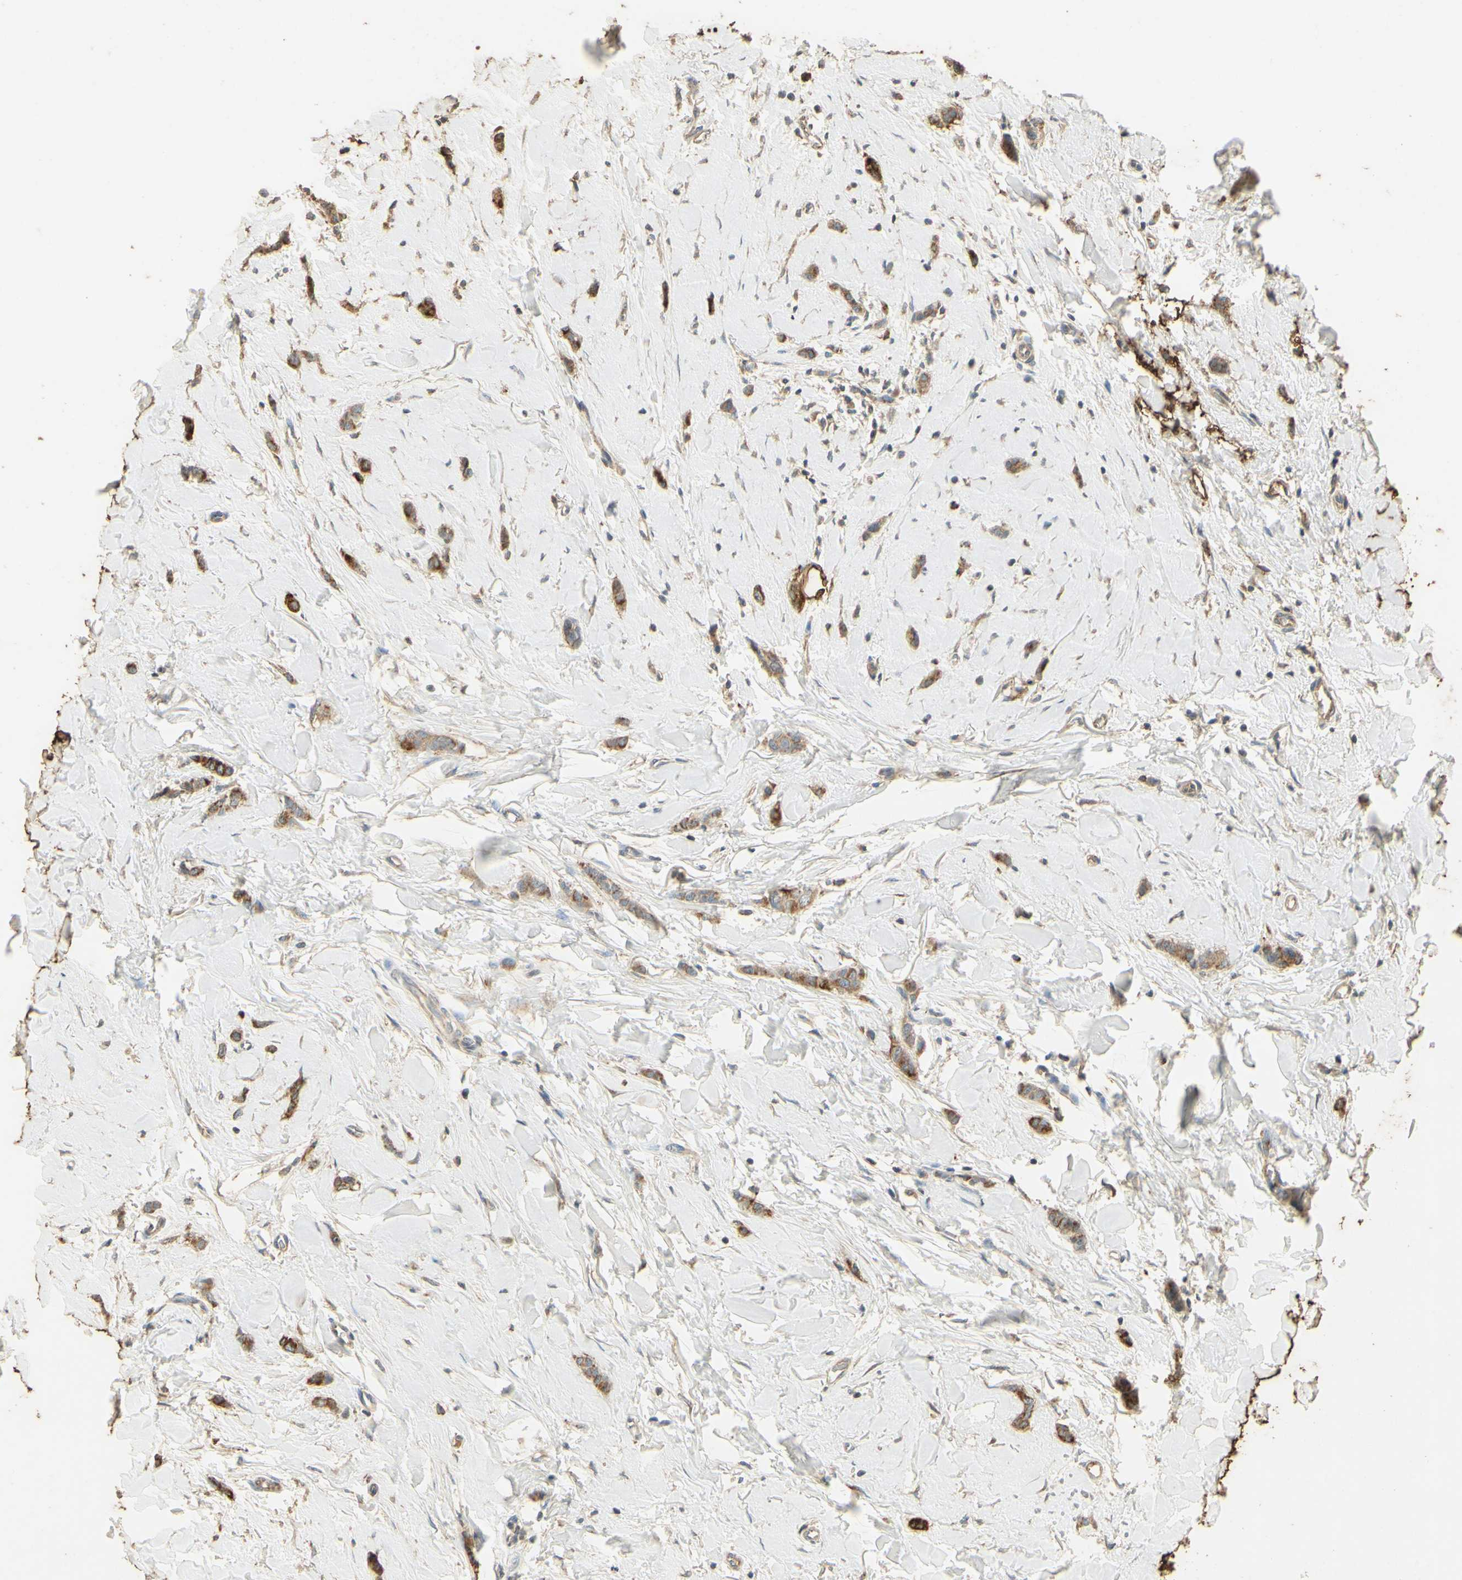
{"staining": {"intensity": "moderate", "quantity": ">75%", "location": "cytoplasmic/membranous"}, "tissue": "breast cancer", "cell_type": "Tumor cells", "image_type": "cancer", "snomed": [{"axis": "morphology", "description": "Lobular carcinoma"}, {"axis": "topography", "description": "Skin"}, {"axis": "topography", "description": "Breast"}], "caption": "Tumor cells display medium levels of moderate cytoplasmic/membranous positivity in approximately >75% of cells in human breast cancer.", "gene": "ARHGEF17", "patient": {"sex": "female", "age": 46}}